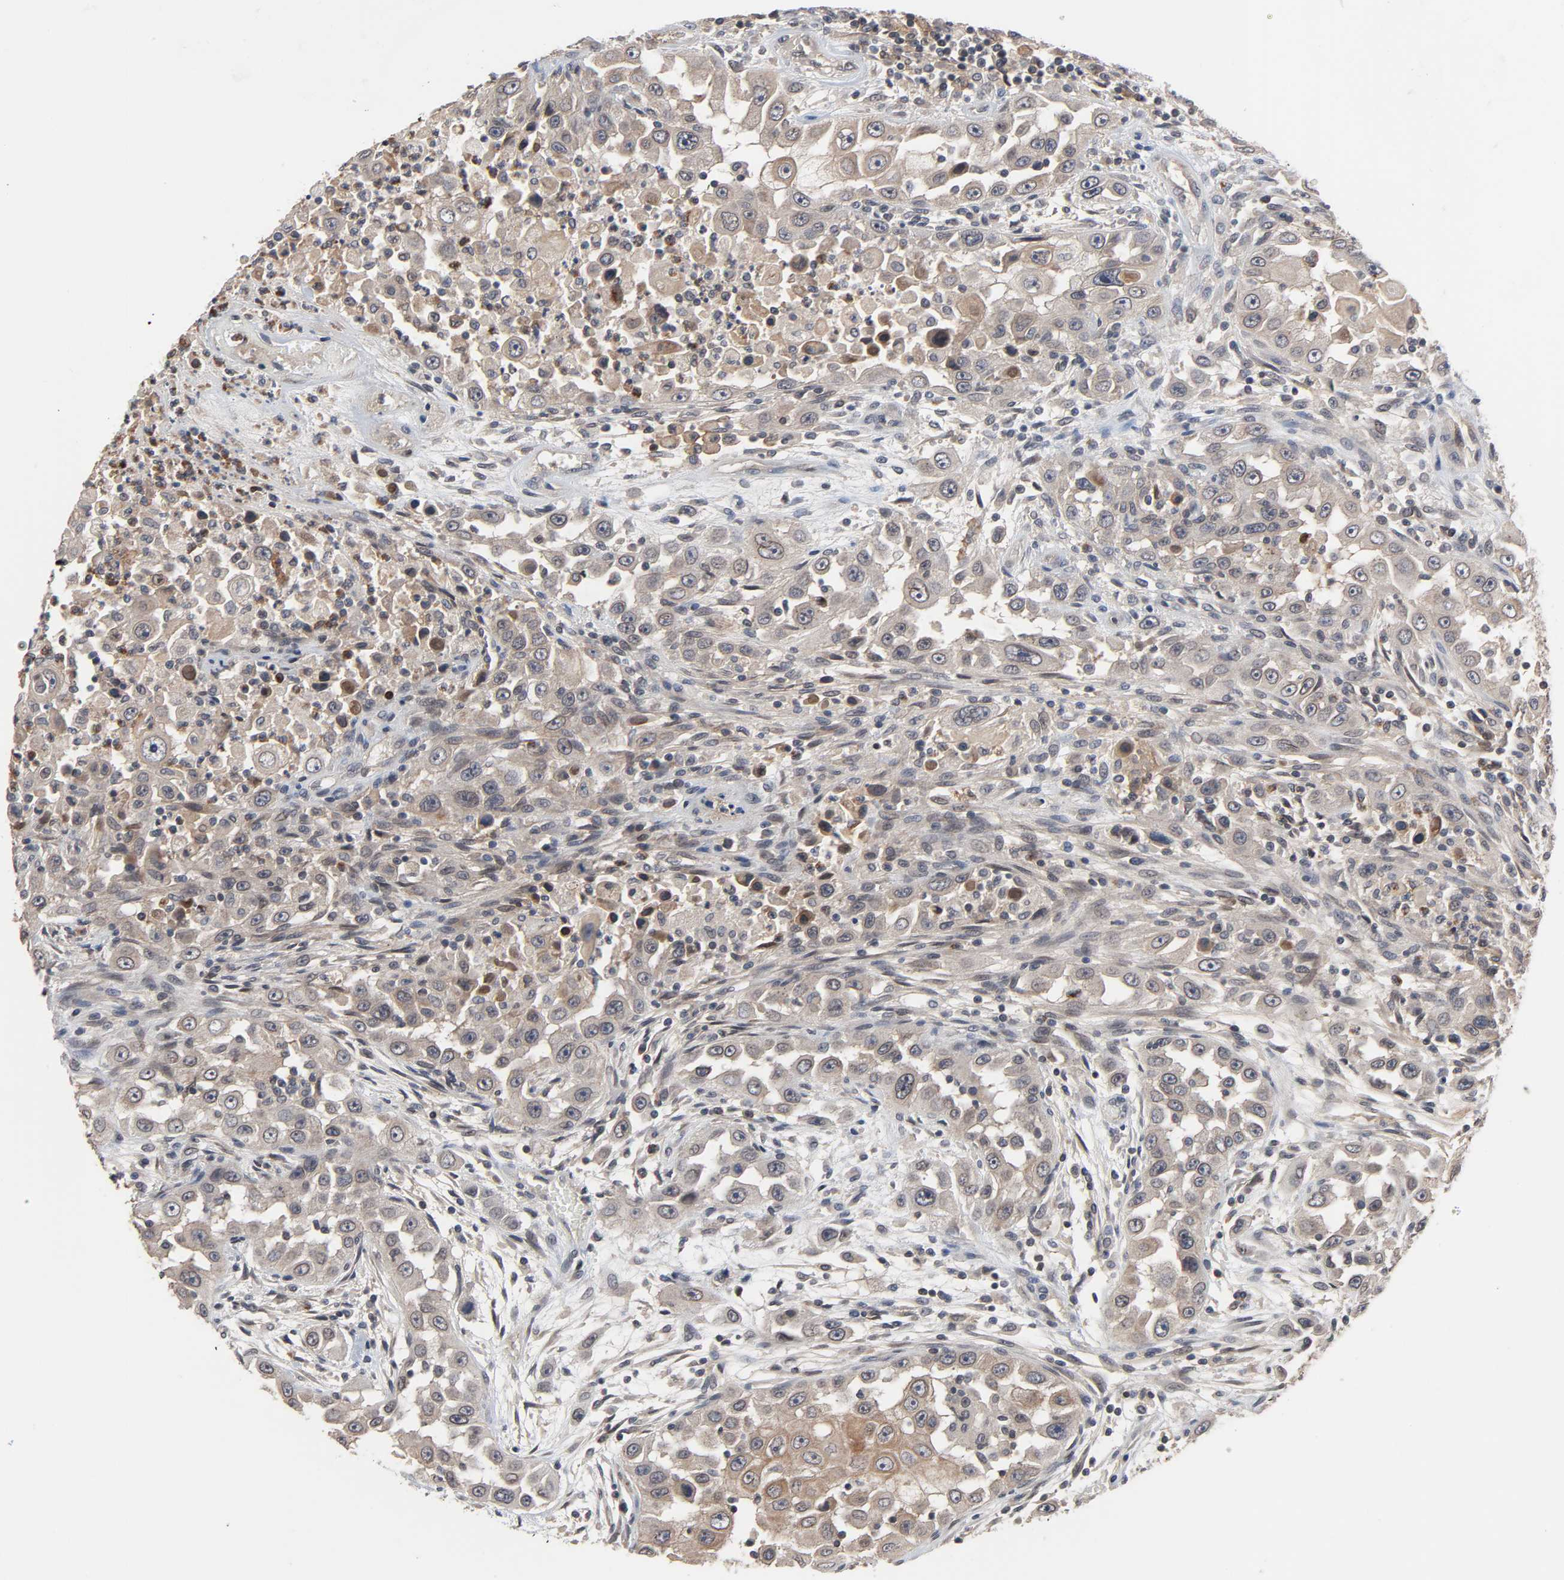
{"staining": {"intensity": "weak", "quantity": ">75%", "location": "cytoplasmic/membranous"}, "tissue": "head and neck cancer", "cell_type": "Tumor cells", "image_type": "cancer", "snomed": [{"axis": "morphology", "description": "Carcinoma, NOS"}, {"axis": "topography", "description": "Head-Neck"}], "caption": "Human head and neck carcinoma stained with a brown dye shows weak cytoplasmic/membranous positive expression in about >75% of tumor cells.", "gene": "CCDC175", "patient": {"sex": "male", "age": 87}}